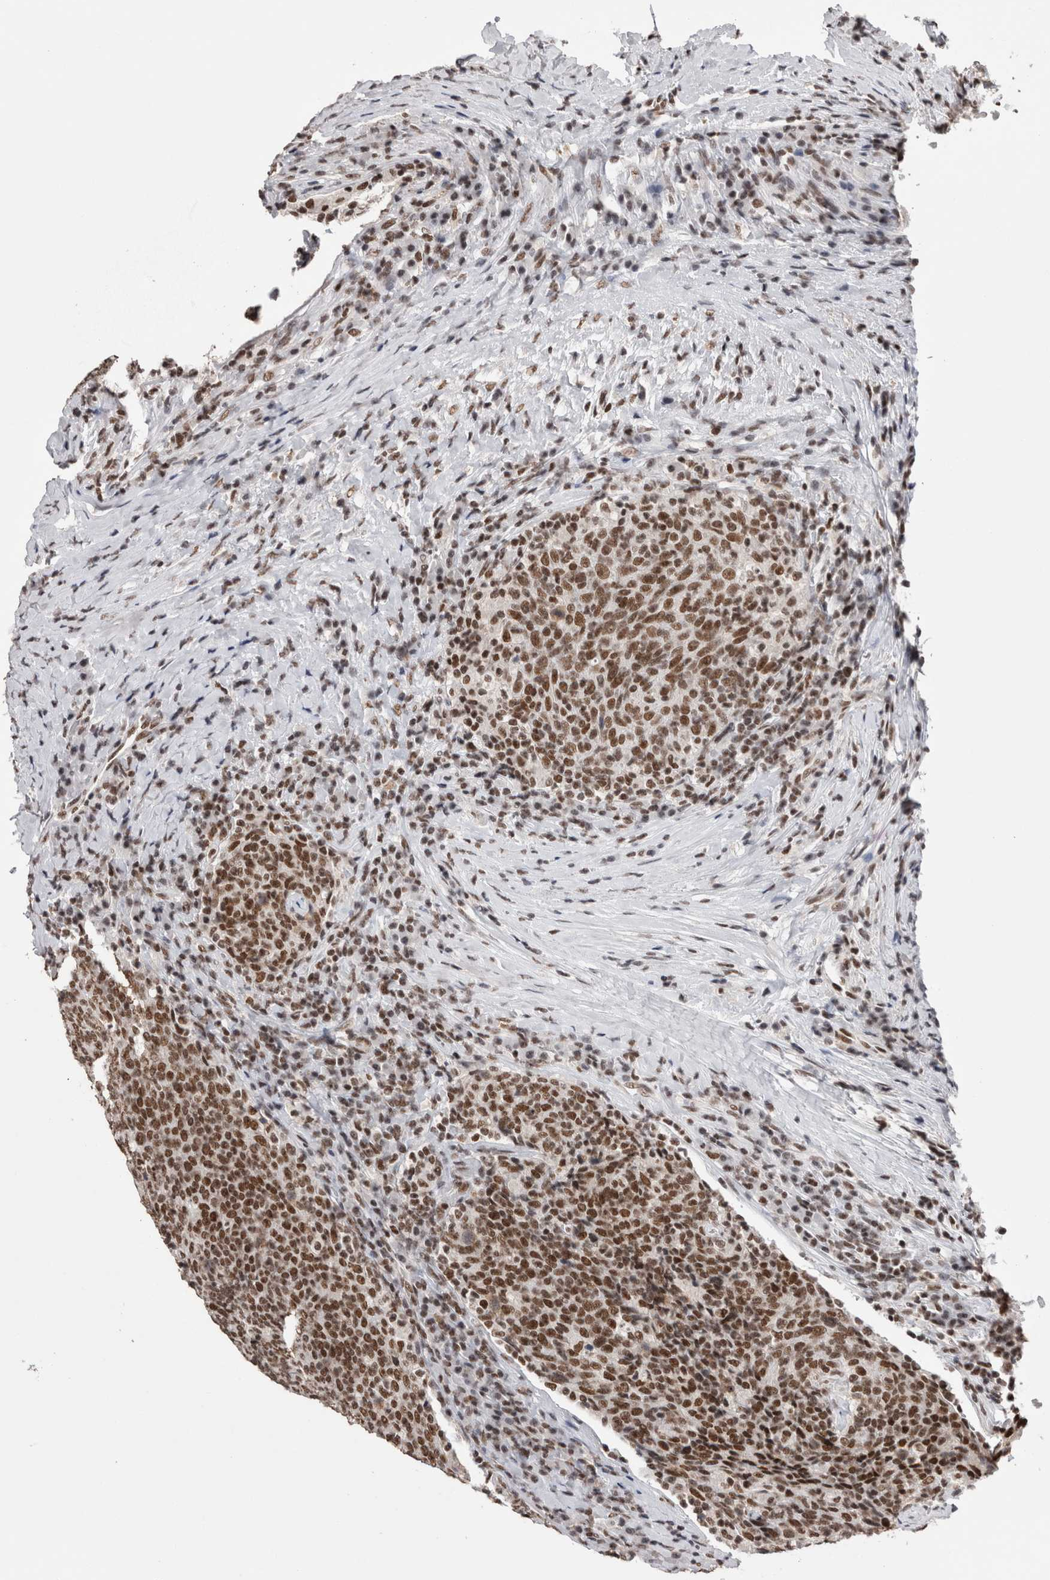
{"staining": {"intensity": "strong", "quantity": ">75%", "location": "nuclear"}, "tissue": "head and neck cancer", "cell_type": "Tumor cells", "image_type": "cancer", "snomed": [{"axis": "morphology", "description": "Squamous cell carcinoma, NOS"}, {"axis": "morphology", "description": "Squamous cell carcinoma, metastatic, NOS"}, {"axis": "topography", "description": "Lymph node"}, {"axis": "topography", "description": "Head-Neck"}], "caption": "IHC micrograph of head and neck cancer (metastatic squamous cell carcinoma) stained for a protein (brown), which demonstrates high levels of strong nuclear expression in about >75% of tumor cells.", "gene": "SMC1A", "patient": {"sex": "male", "age": 62}}